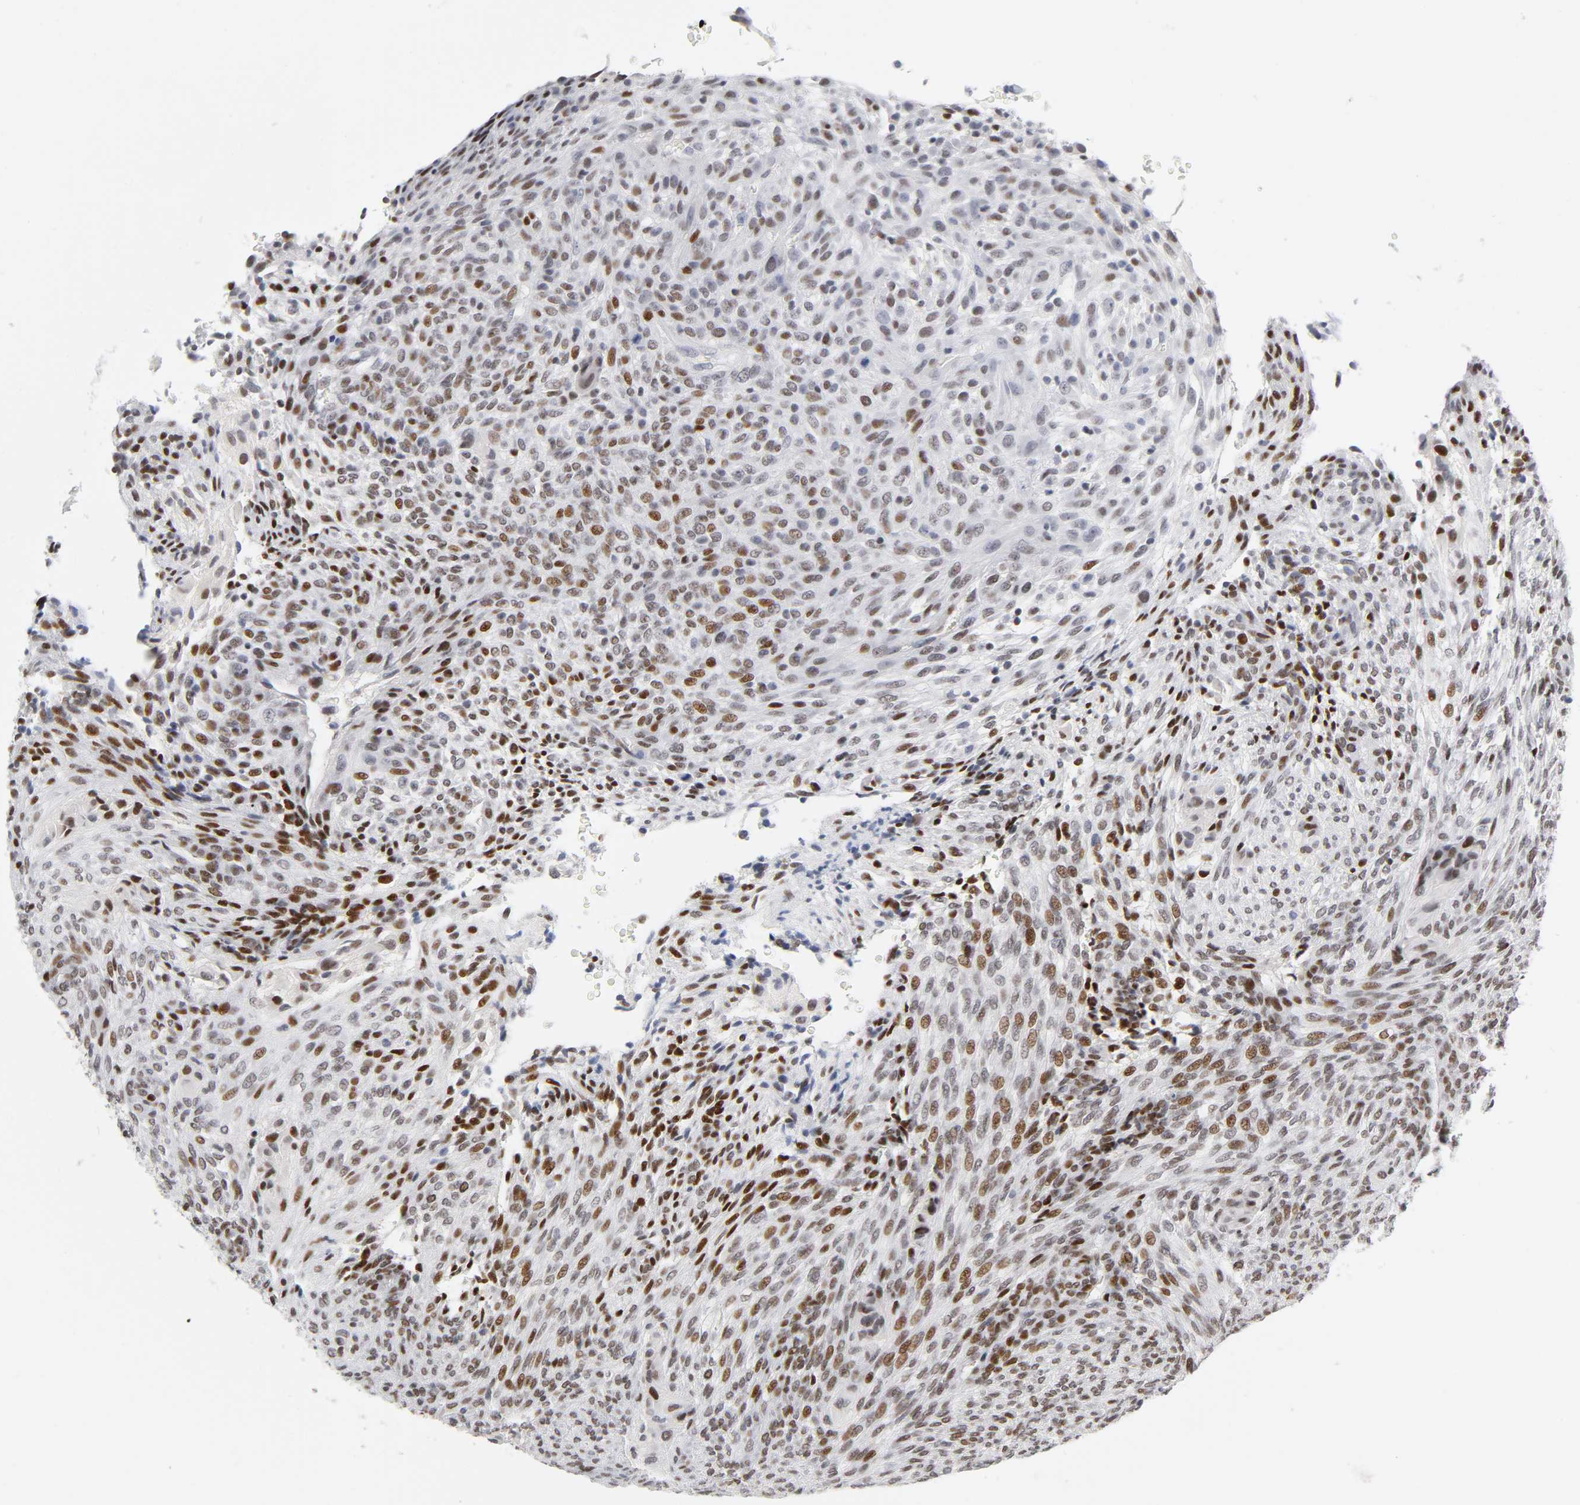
{"staining": {"intensity": "strong", "quantity": ">75%", "location": "nuclear"}, "tissue": "glioma", "cell_type": "Tumor cells", "image_type": "cancer", "snomed": [{"axis": "morphology", "description": "Glioma, malignant, High grade"}, {"axis": "topography", "description": "Cerebral cortex"}], "caption": "DAB (3,3'-diaminobenzidine) immunohistochemical staining of glioma shows strong nuclear protein expression in approximately >75% of tumor cells.", "gene": "SP3", "patient": {"sex": "female", "age": 55}}